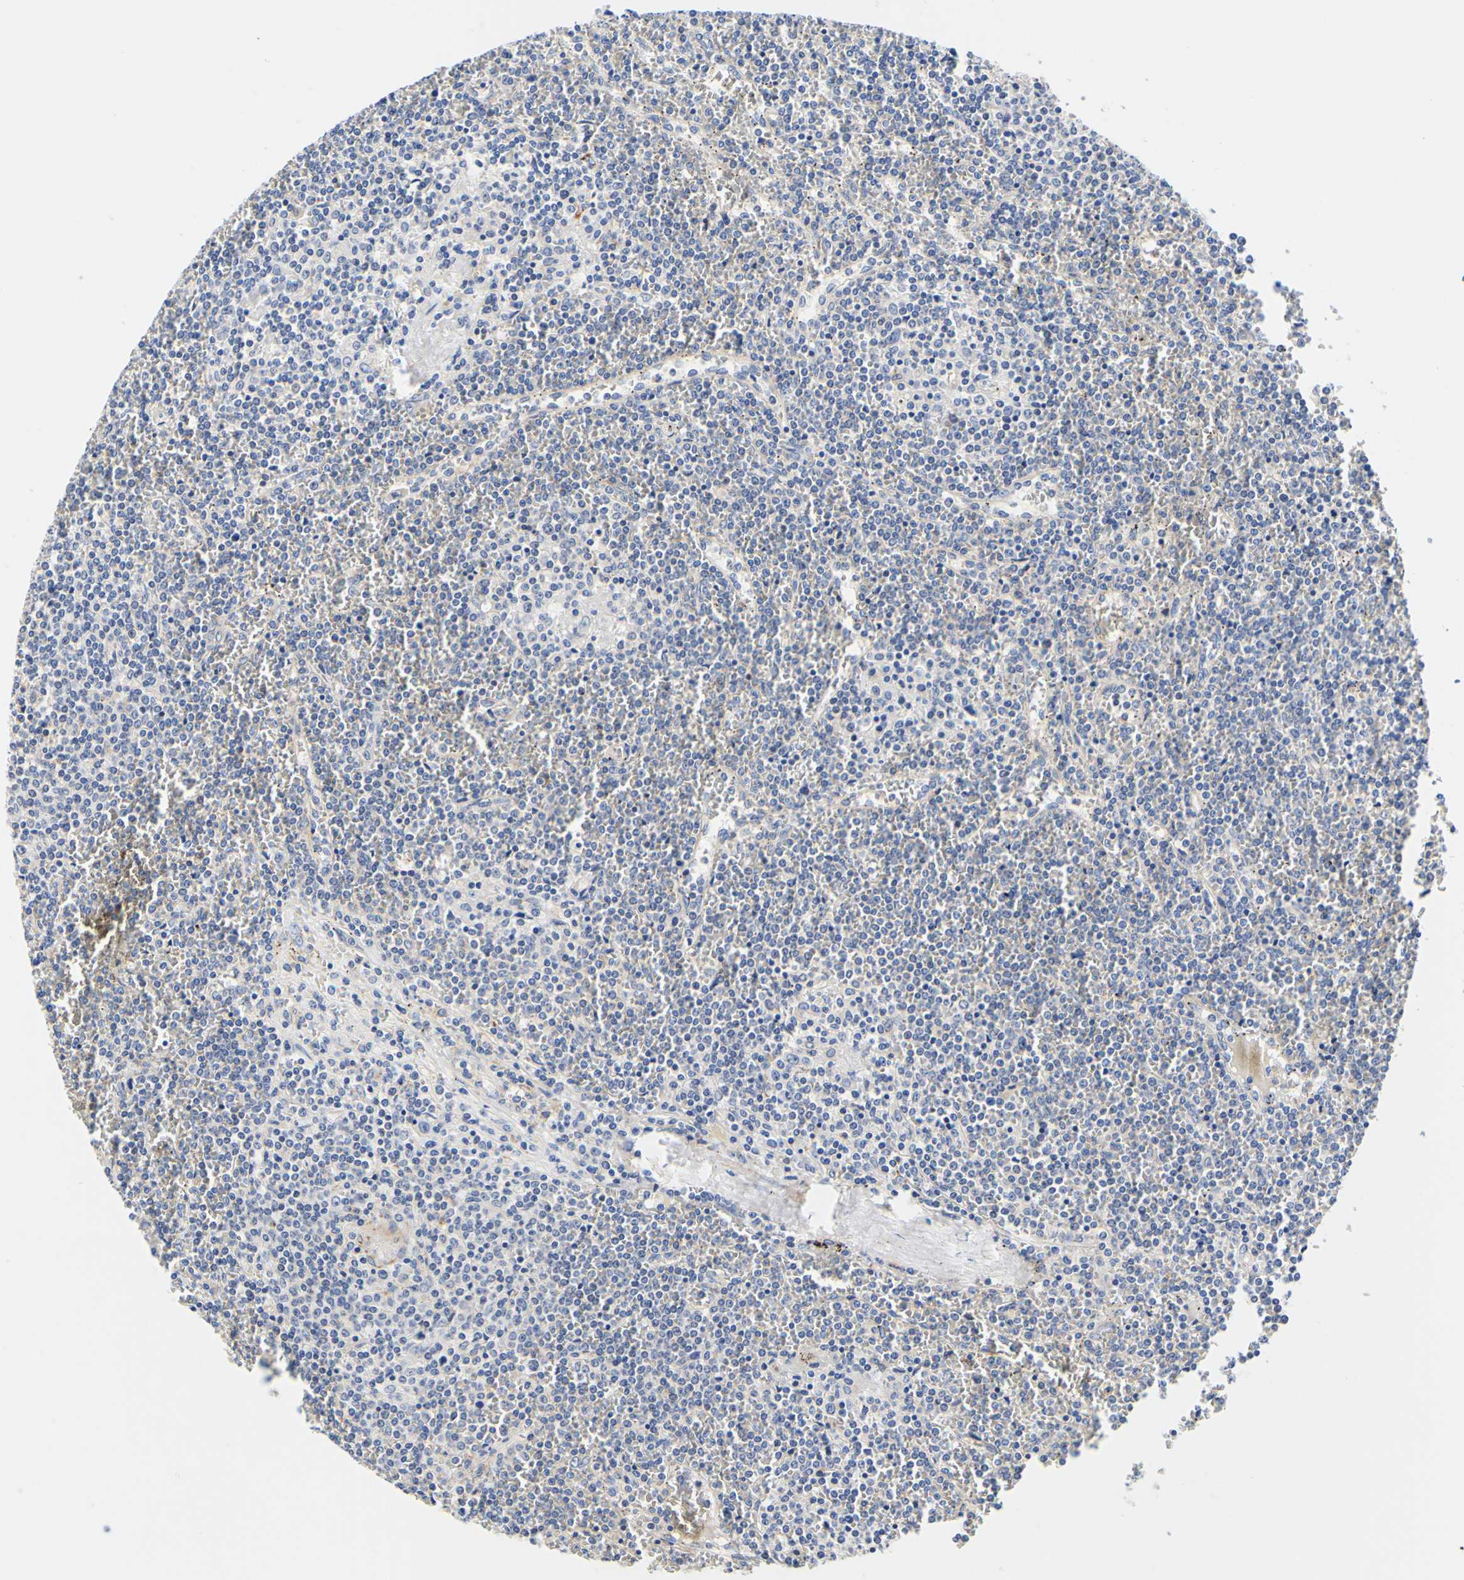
{"staining": {"intensity": "negative", "quantity": "none", "location": "none"}, "tissue": "lymphoma", "cell_type": "Tumor cells", "image_type": "cancer", "snomed": [{"axis": "morphology", "description": "Malignant lymphoma, non-Hodgkin's type, Low grade"}, {"axis": "topography", "description": "Spleen"}], "caption": "This is an IHC micrograph of human lymphoma. There is no expression in tumor cells.", "gene": "CAMK4", "patient": {"sex": "female", "age": 19}}